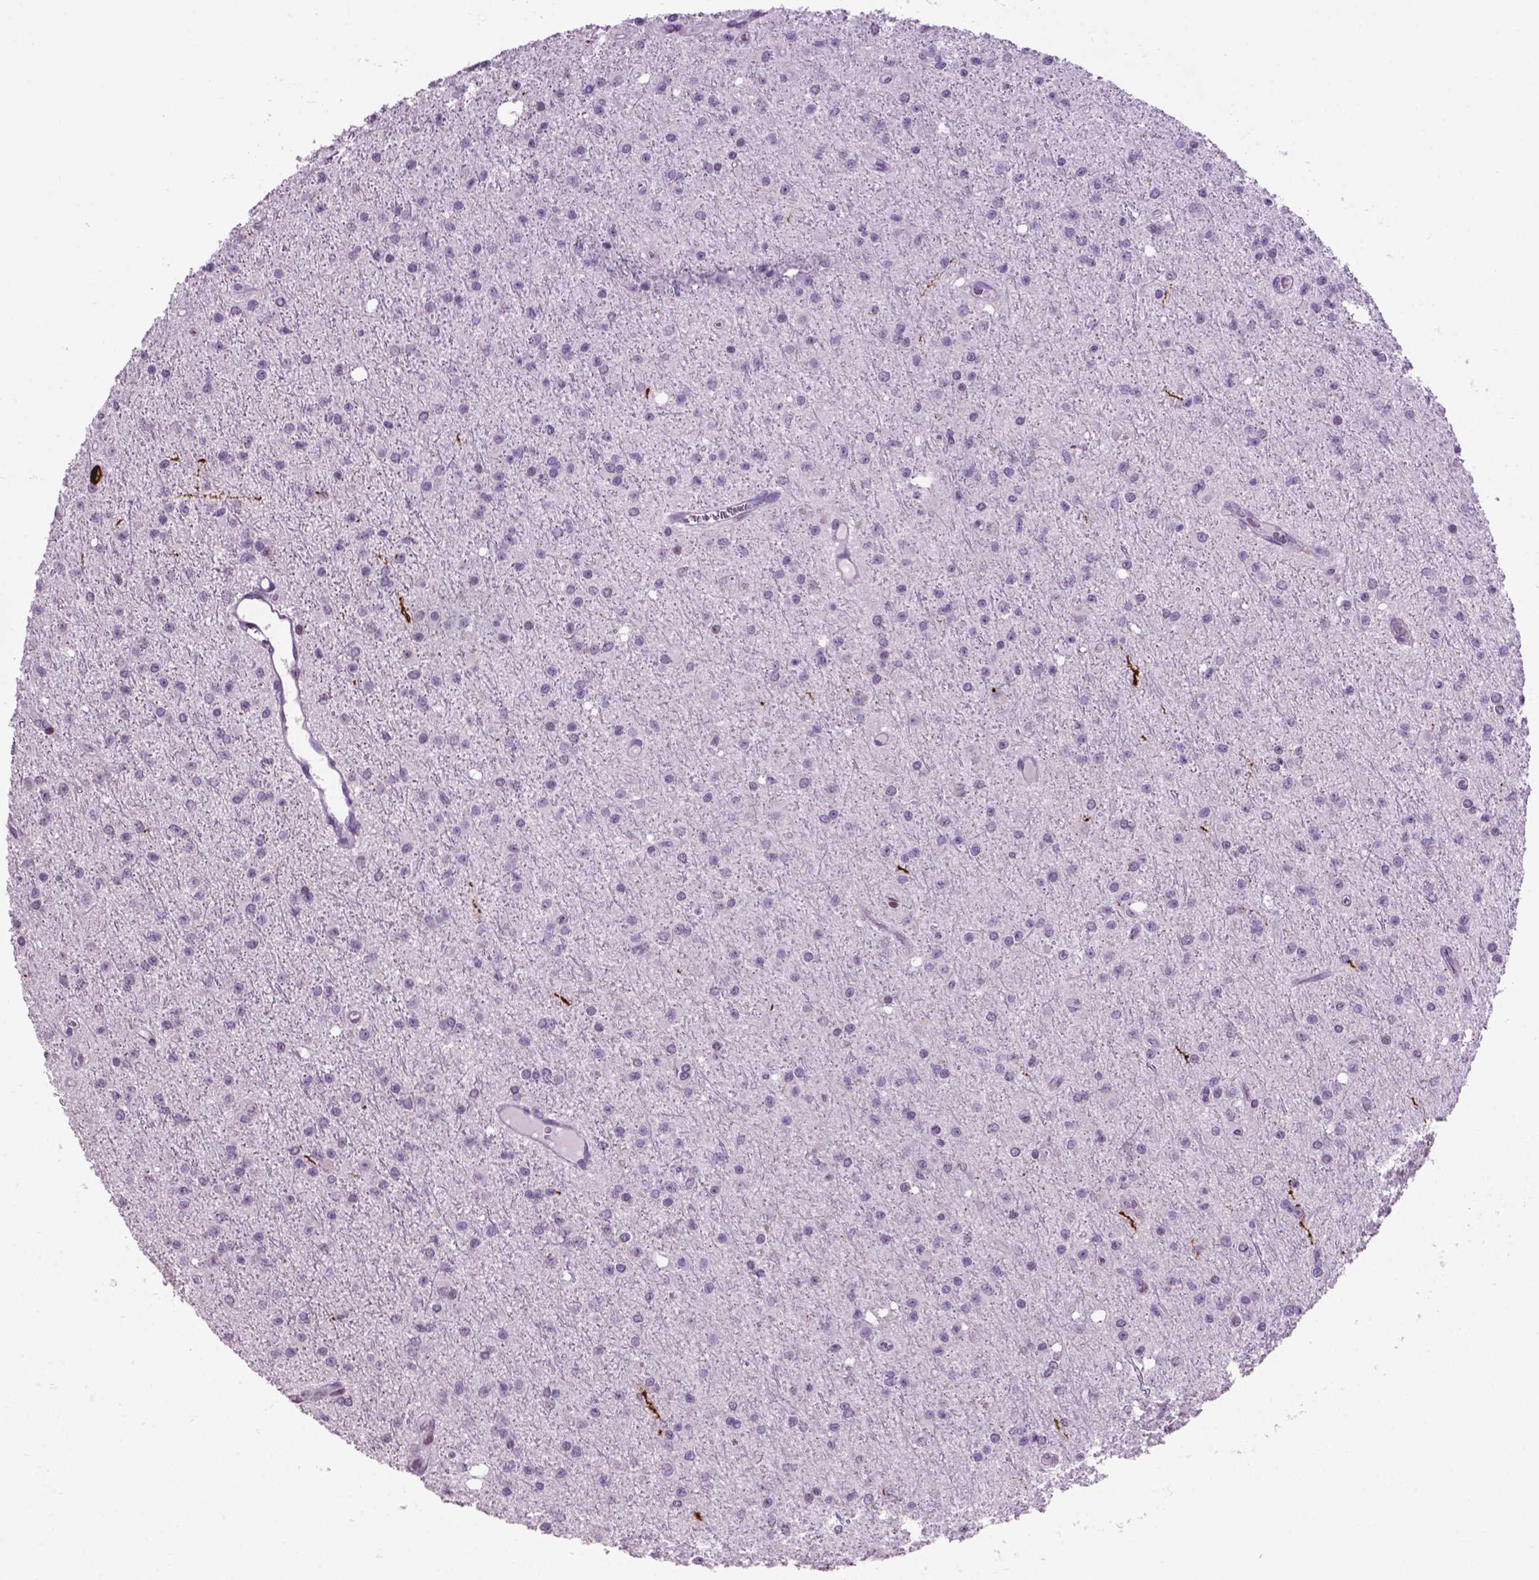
{"staining": {"intensity": "negative", "quantity": "none", "location": "none"}, "tissue": "glioma", "cell_type": "Tumor cells", "image_type": "cancer", "snomed": [{"axis": "morphology", "description": "Glioma, malignant, Low grade"}, {"axis": "topography", "description": "Brain"}], "caption": "Human malignant glioma (low-grade) stained for a protein using immunohistochemistry (IHC) shows no expression in tumor cells.", "gene": "TH", "patient": {"sex": "male", "age": 27}}